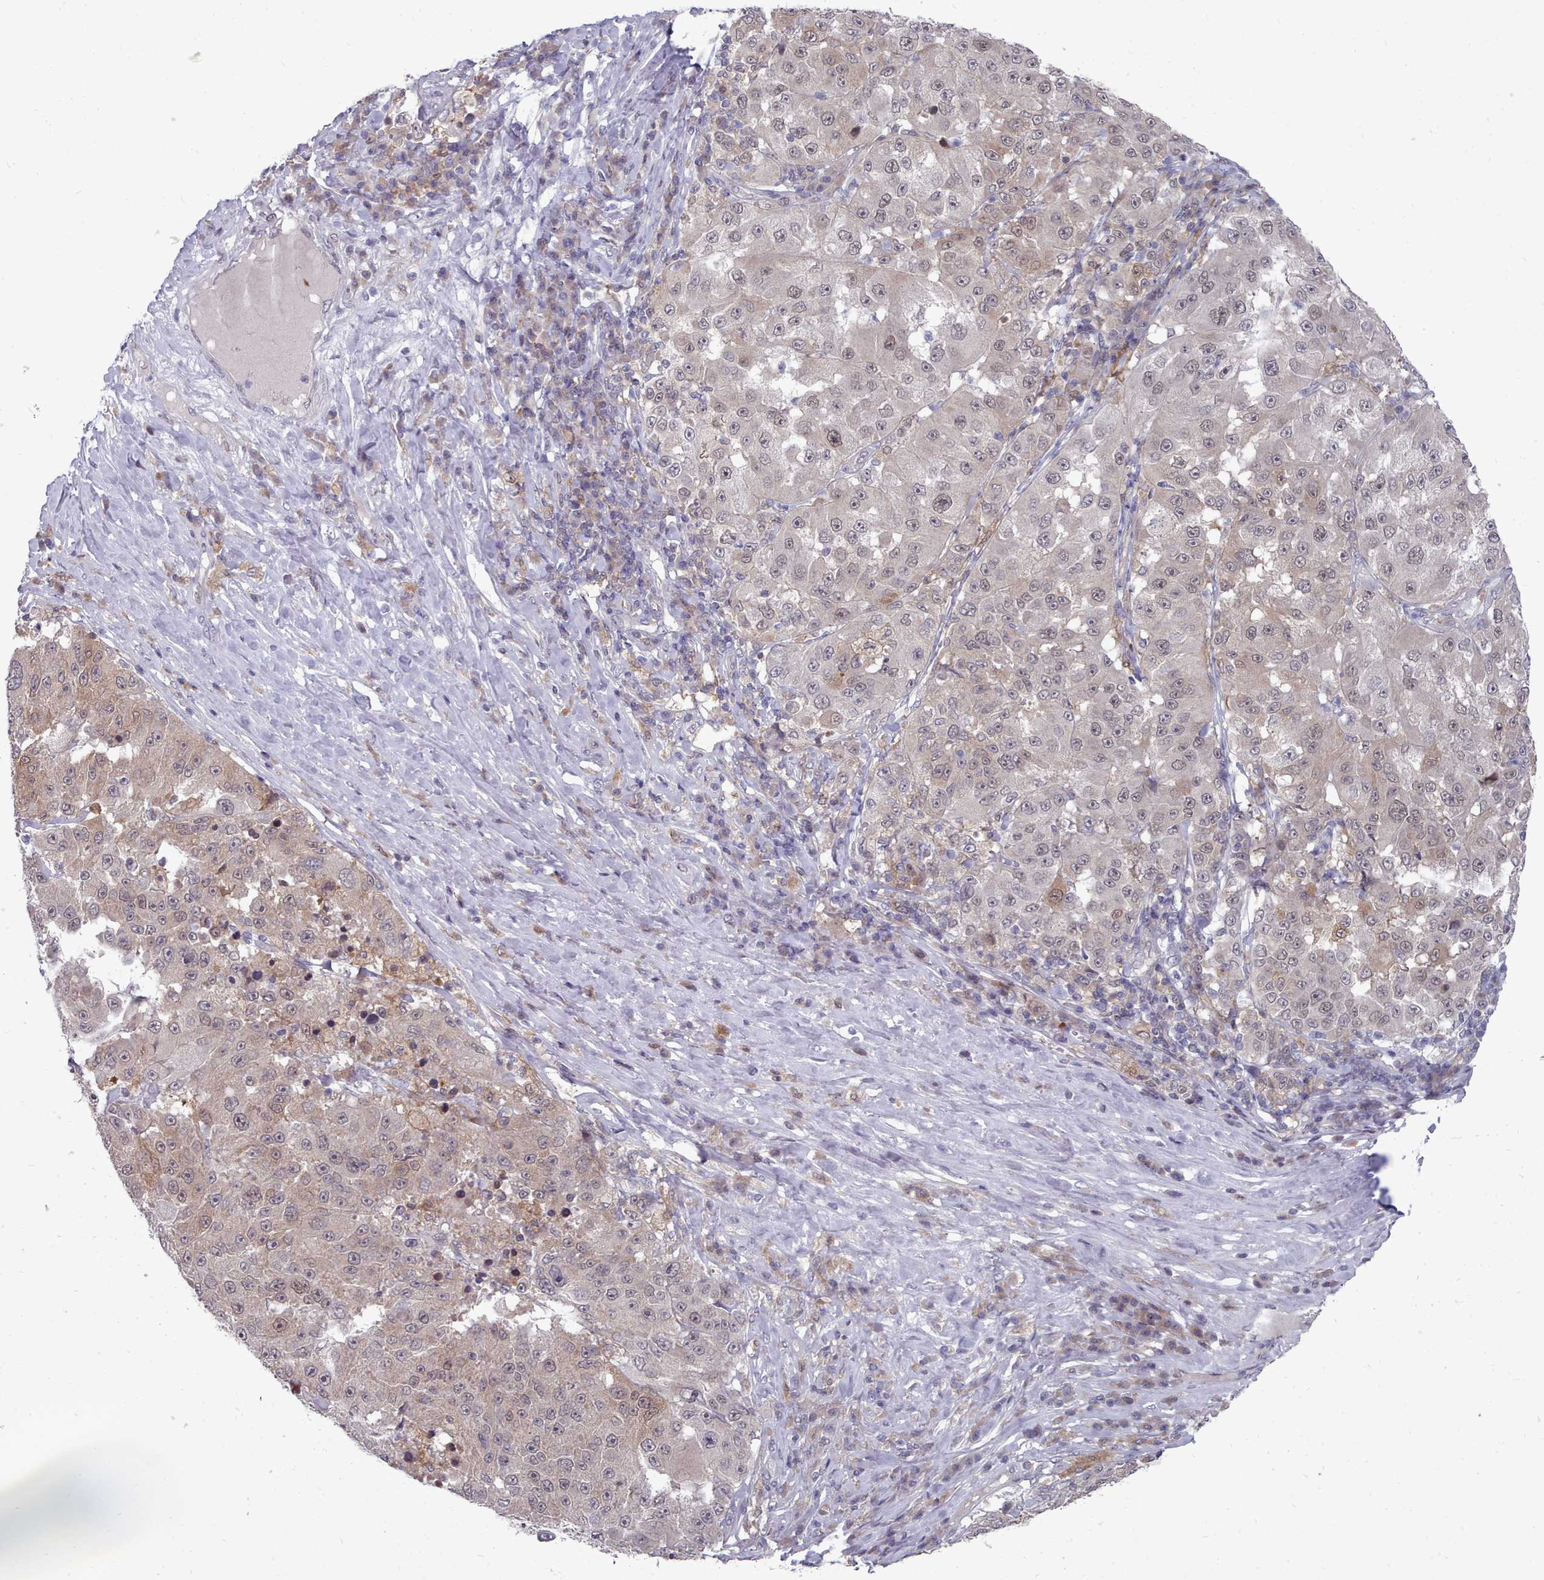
{"staining": {"intensity": "weak", "quantity": "25%-75%", "location": "cytoplasmic/membranous,nuclear"}, "tissue": "melanoma", "cell_type": "Tumor cells", "image_type": "cancer", "snomed": [{"axis": "morphology", "description": "Malignant melanoma, Metastatic site"}, {"axis": "topography", "description": "Lymph node"}], "caption": "Malignant melanoma (metastatic site) tissue shows weak cytoplasmic/membranous and nuclear positivity in approximately 25%-75% of tumor cells, visualized by immunohistochemistry.", "gene": "GINS1", "patient": {"sex": "male", "age": 62}}